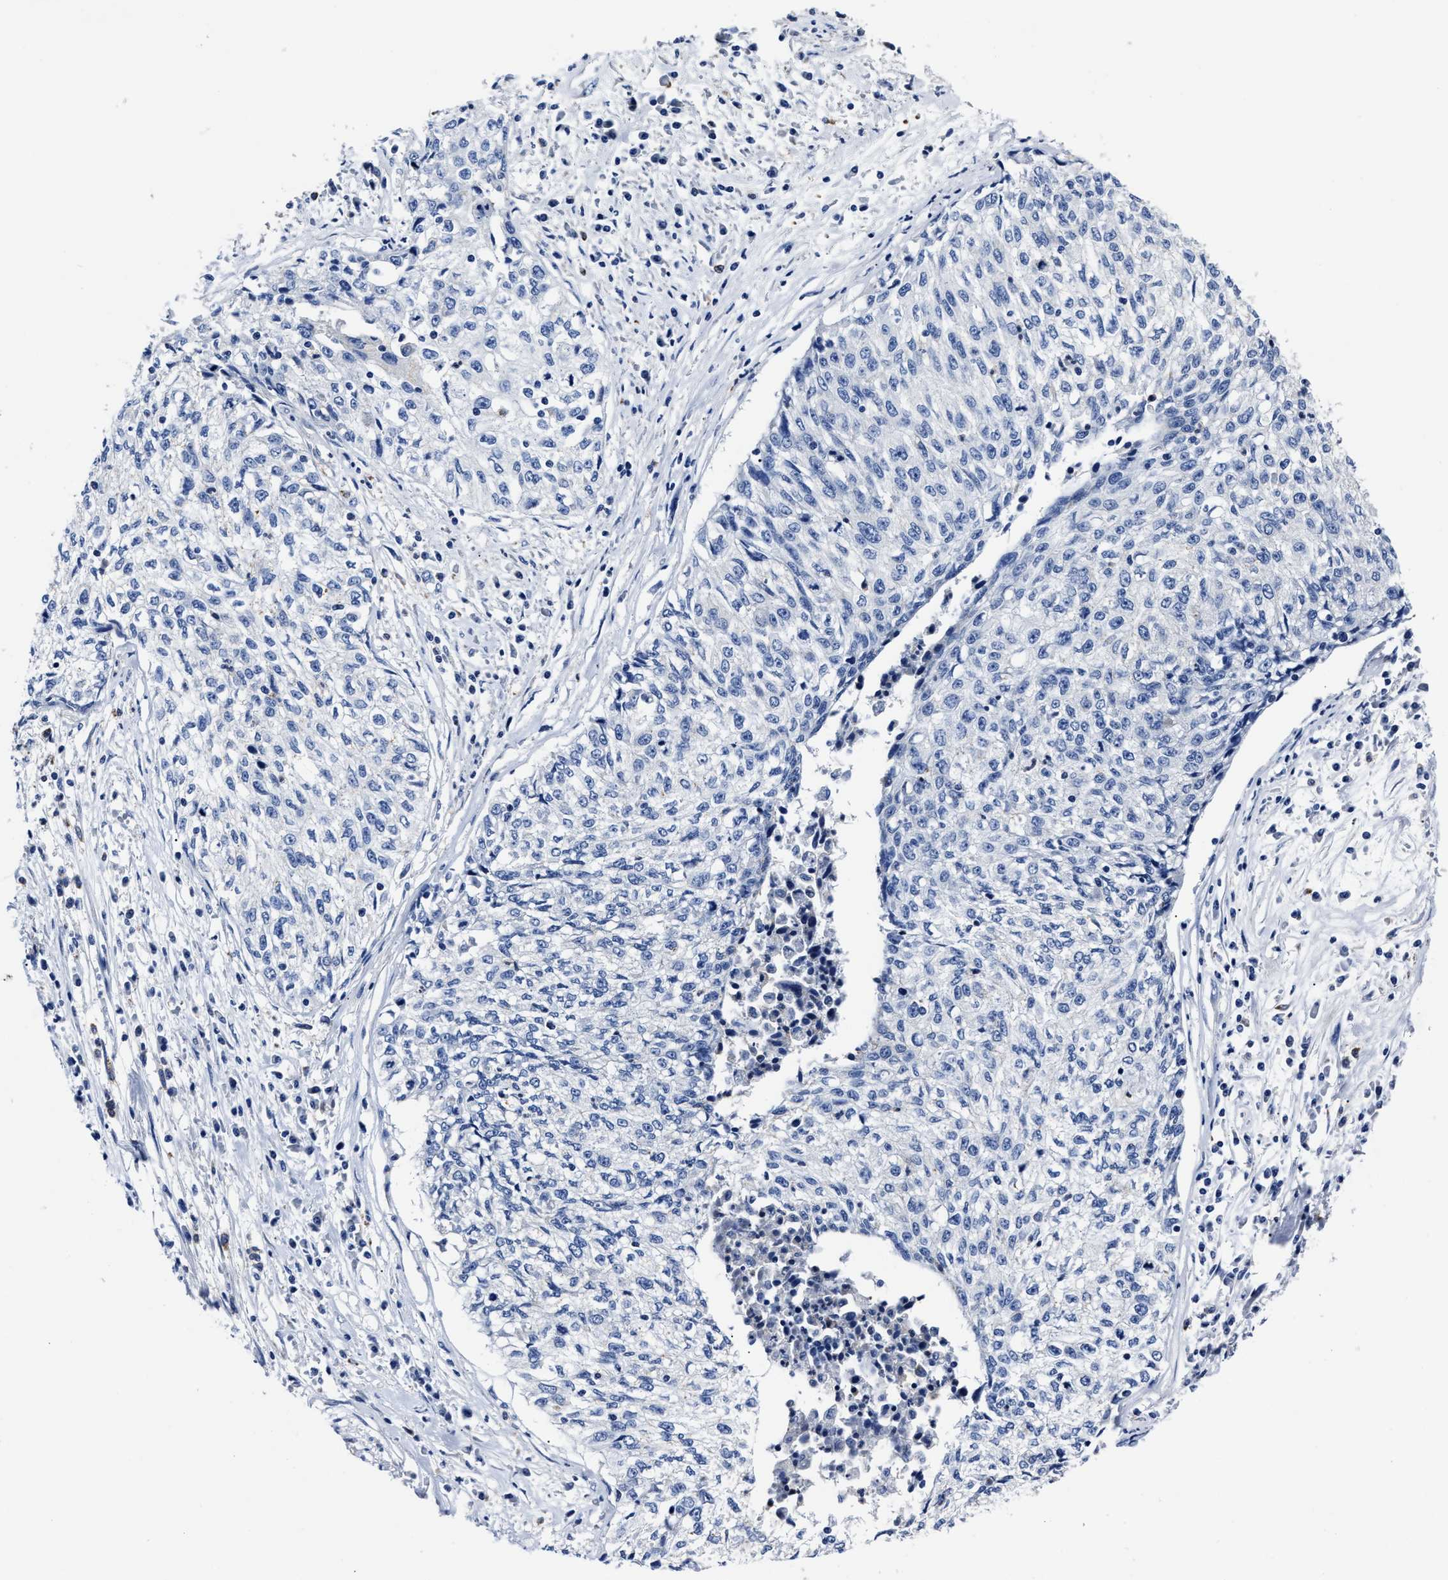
{"staining": {"intensity": "negative", "quantity": "none", "location": "none"}, "tissue": "cervical cancer", "cell_type": "Tumor cells", "image_type": "cancer", "snomed": [{"axis": "morphology", "description": "Squamous cell carcinoma, NOS"}, {"axis": "topography", "description": "Cervix"}], "caption": "The immunohistochemistry (IHC) image has no significant expression in tumor cells of cervical cancer (squamous cell carcinoma) tissue.", "gene": "LAMTOR4", "patient": {"sex": "female", "age": 57}}